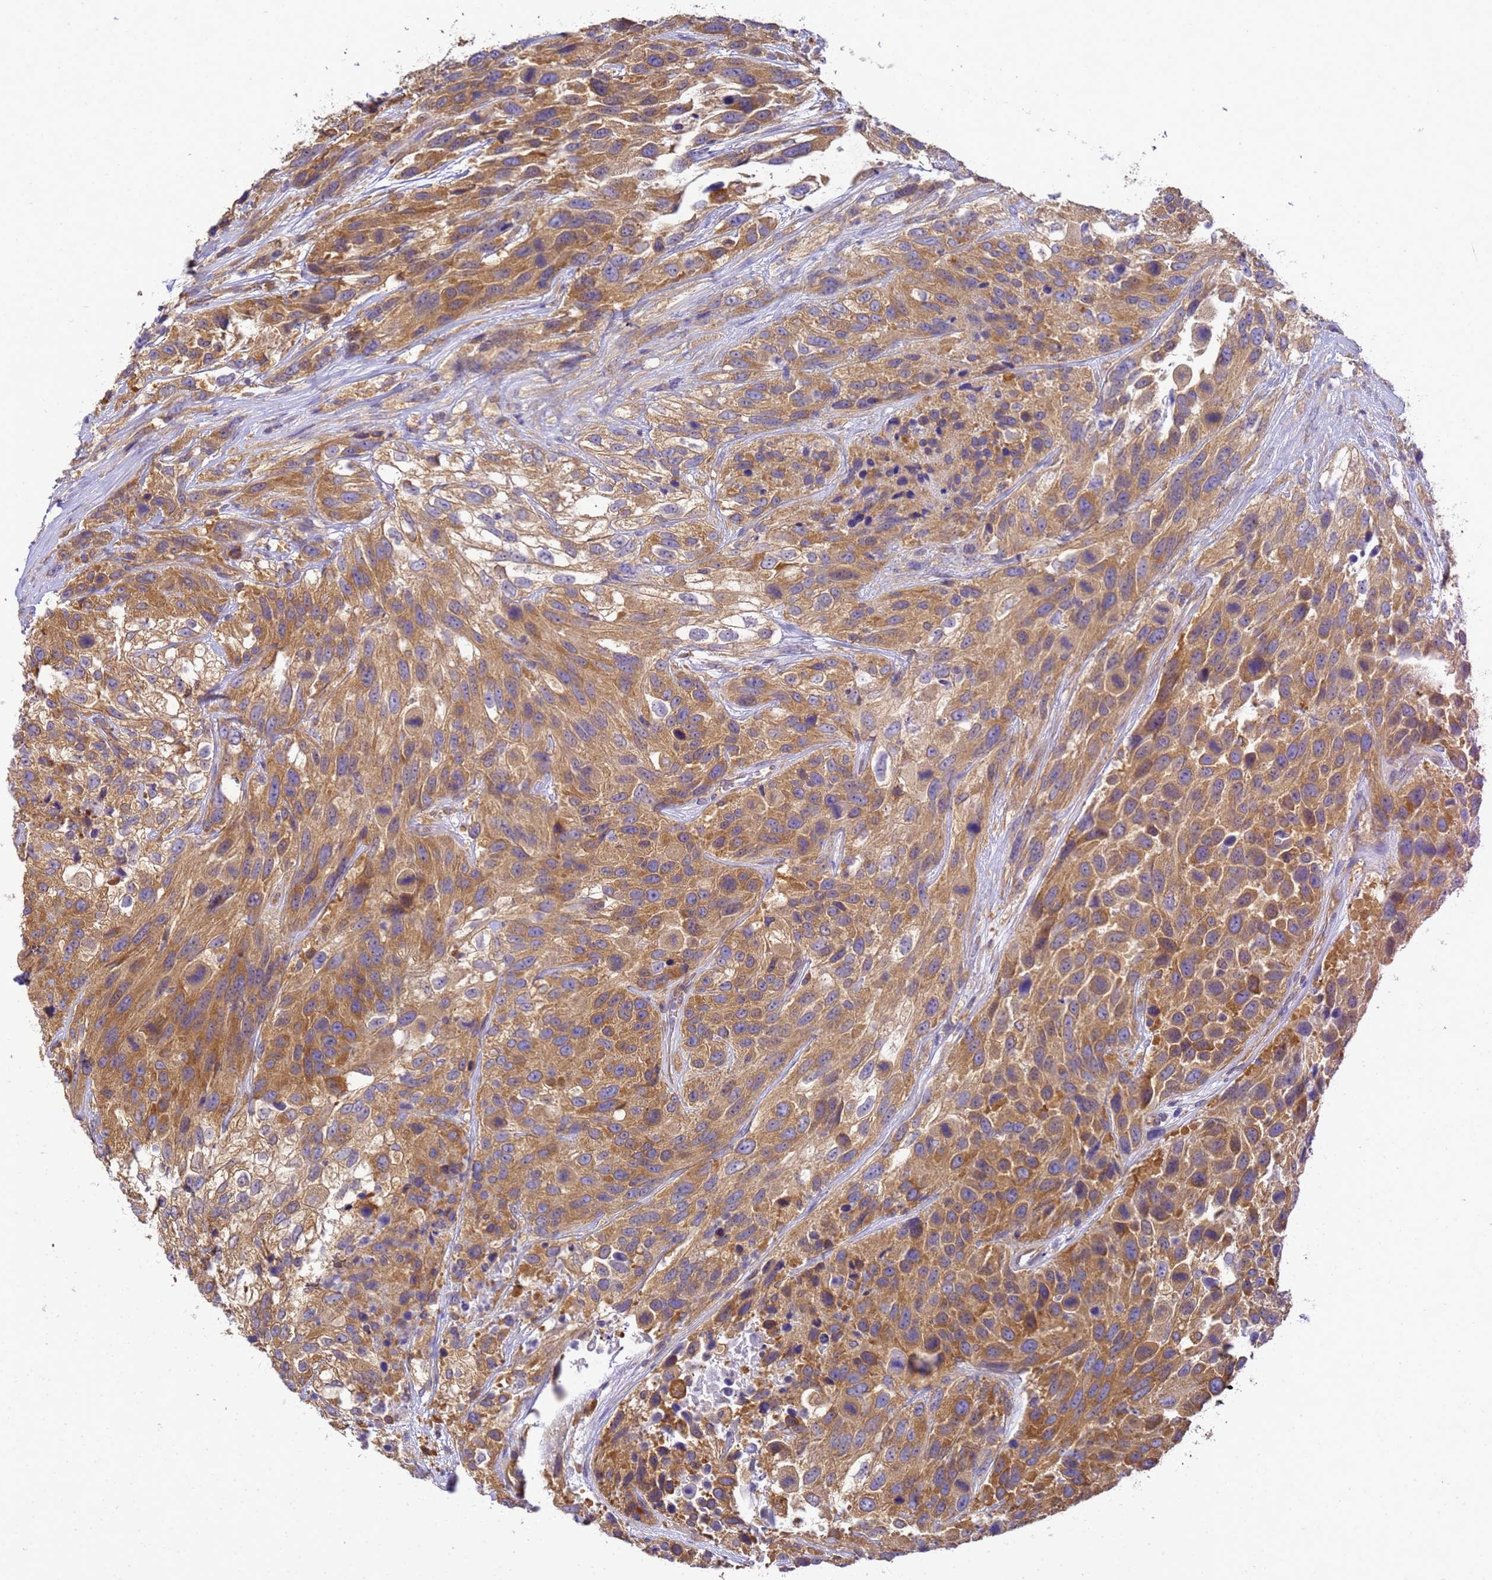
{"staining": {"intensity": "moderate", "quantity": ">75%", "location": "cytoplasmic/membranous"}, "tissue": "urothelial cancer", "cell_type": "Tumor cells", "image_type": "cancer", "snomed": [{"axis": "morphology", "description": "Urothelial carcinoma, High grade"}, {"axis": "topography", "description": "Urinary bladder"}], "caption": "IHC (DAB (3,3'-diaminobenzidine)) staining of human high-grade urothelial carcinoma exhibits moderate cytoplasmic/membranous protein positivity in approximately >75% of tumor cells.", "gene": "NARS1", "patient": {"sex": "female", "age": 70}}